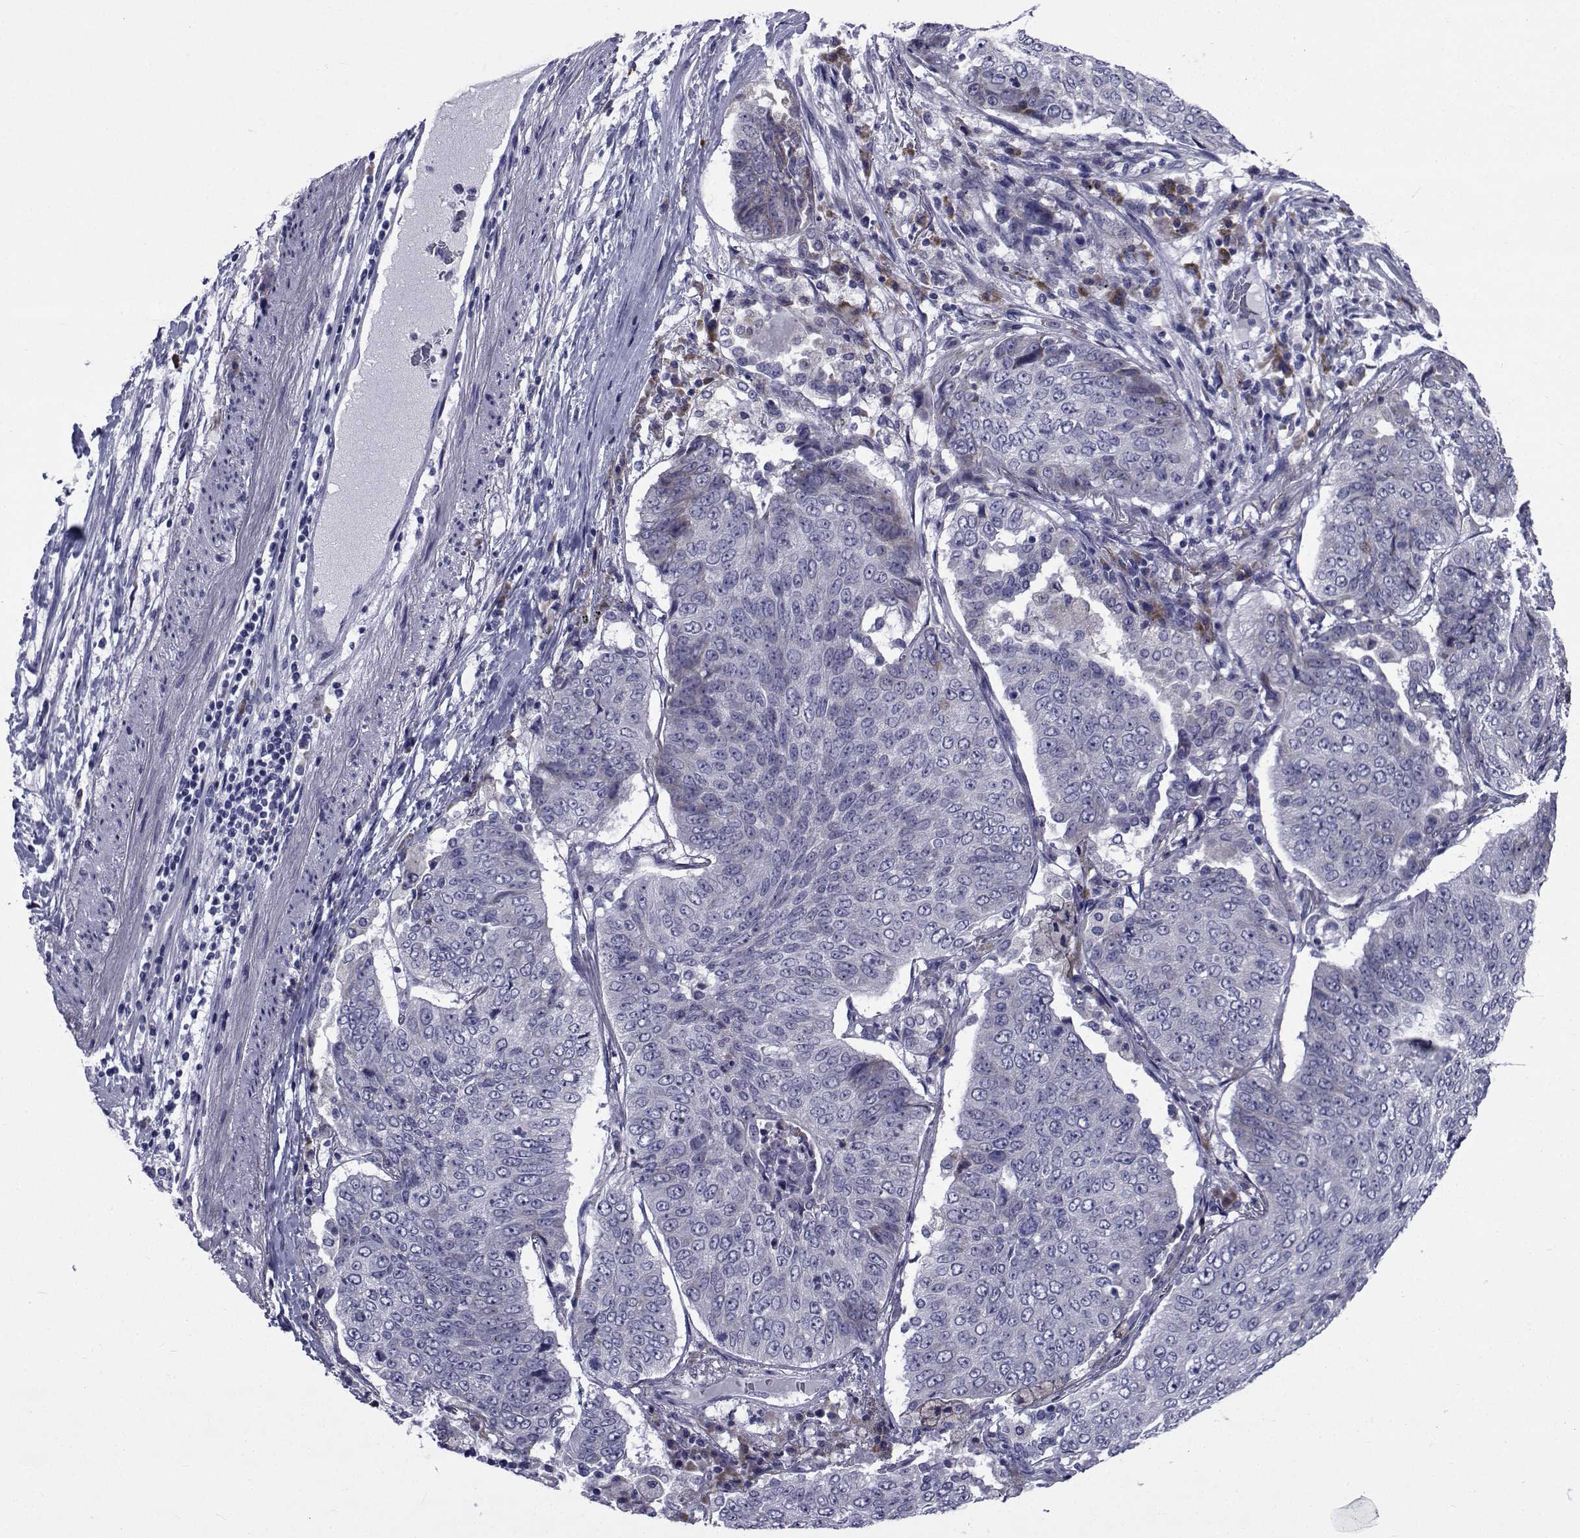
{"staining": {"intensity": "negative", "quantity": "none", "location": "none"}, "tissue": "lung cancer", "cell_type": "Tumor cells", "image_type": "cancer", "snomed": [{"axis": "morphology", "description": "Normal tissue, NOS"}, {"axis": "morphology", "description": "Squamous cell carcinoma, NOS"}, {"axis": "topography", "description": "Bronchus"}, {"axis": "topography", "description": "Lung"}], "caption": "Tumor cells show no significant positivity in lung squamous cell carcinoma.", "gene": "ROPN1", "patient": {"sex": "male", "age": 64}}